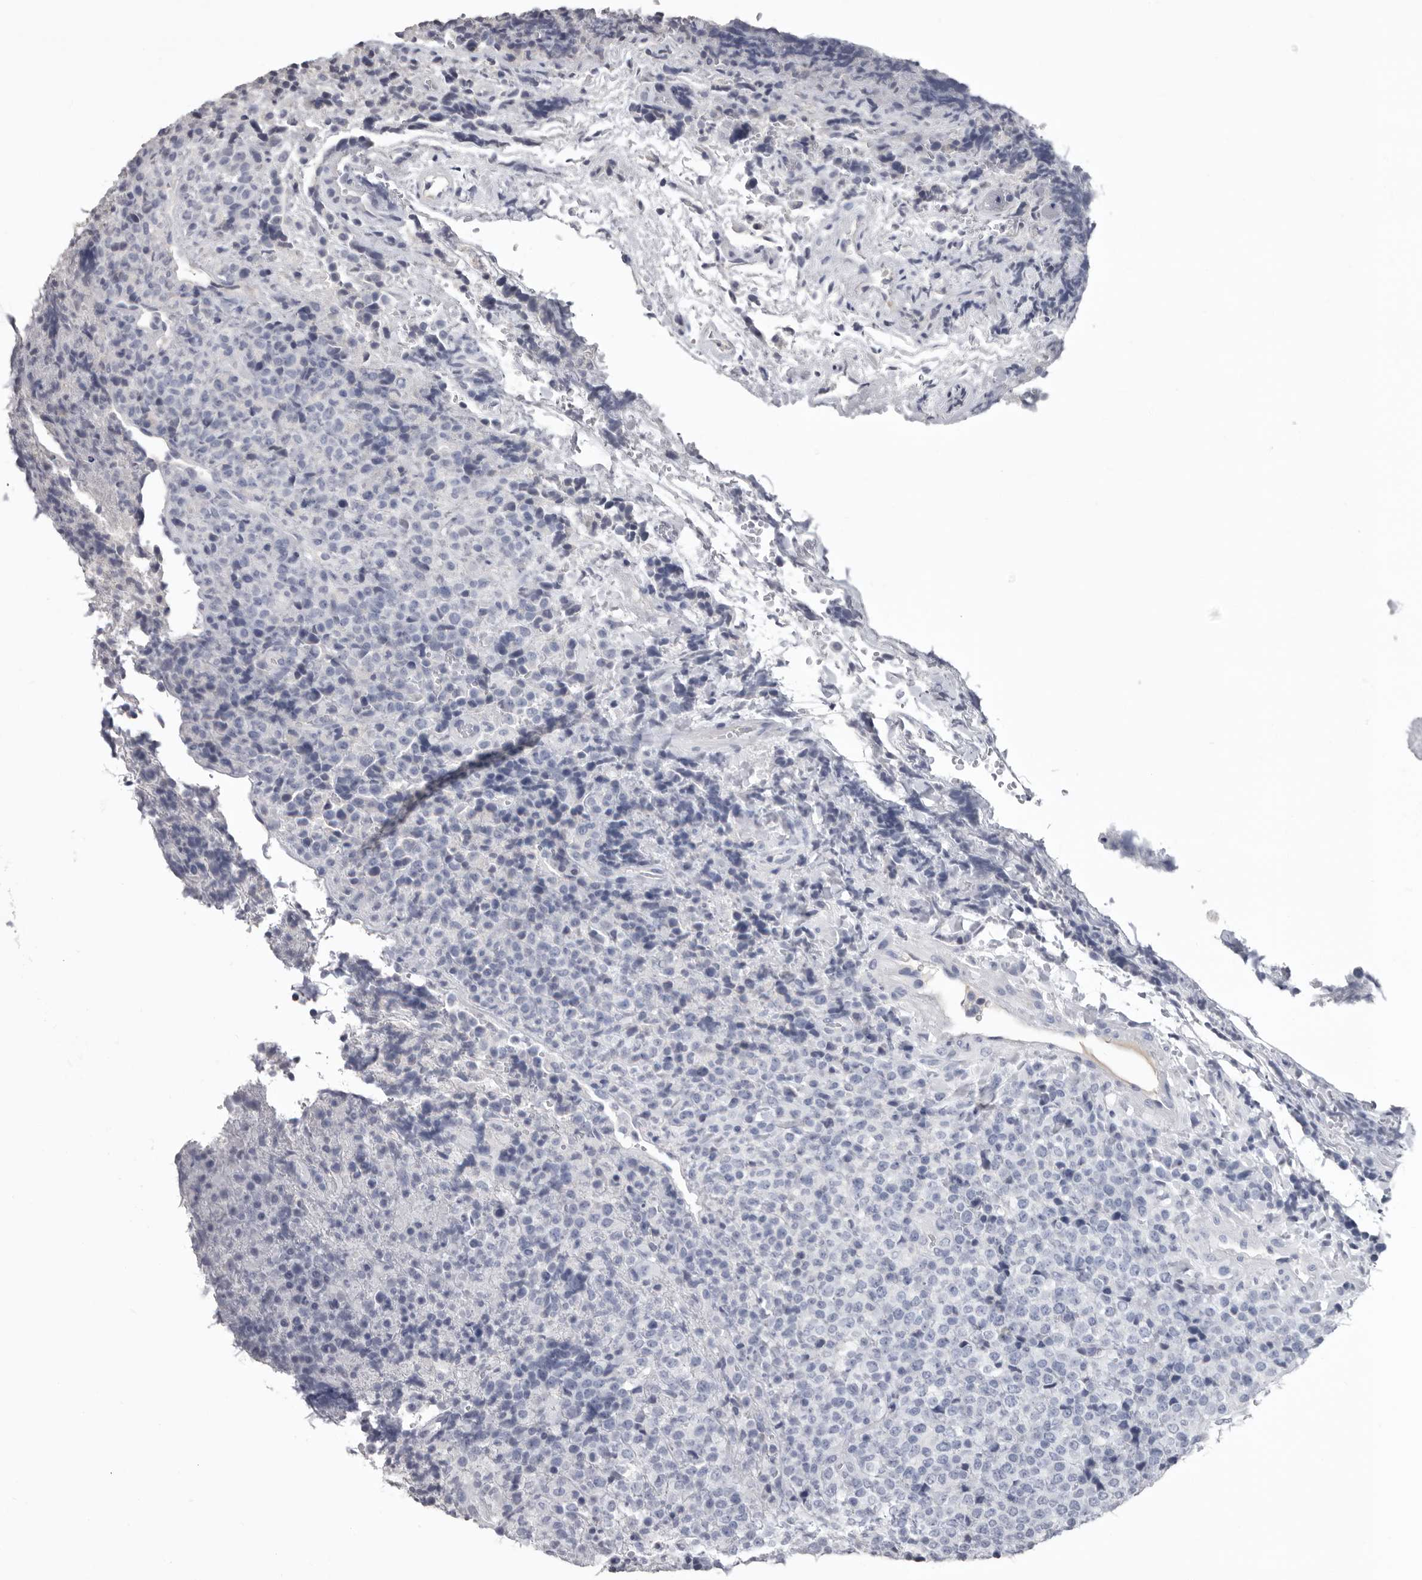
{"staining": {"intensity": "negative", "quantity": "none", "location": "none"}, "tissue": "lymphoma", "cell_type": "Tumor cells", "image_type": "cancer", "snomed": [{"axis": "morphology", "description": "Malignant lymphoma, non-Hodgkin's type, High grade"}, {"axis": "topography", "description": "Lymph node"}], "caption": "High power microscopy micrograph of an immunohistochemistry photomicrograph of high-grade malignant lymphoma, non-Hodgkin's type, revealing no significant positivity in tumor cells.", "gene": "ALDH5A1", "patient": {"sex": "male", "age": 13}}